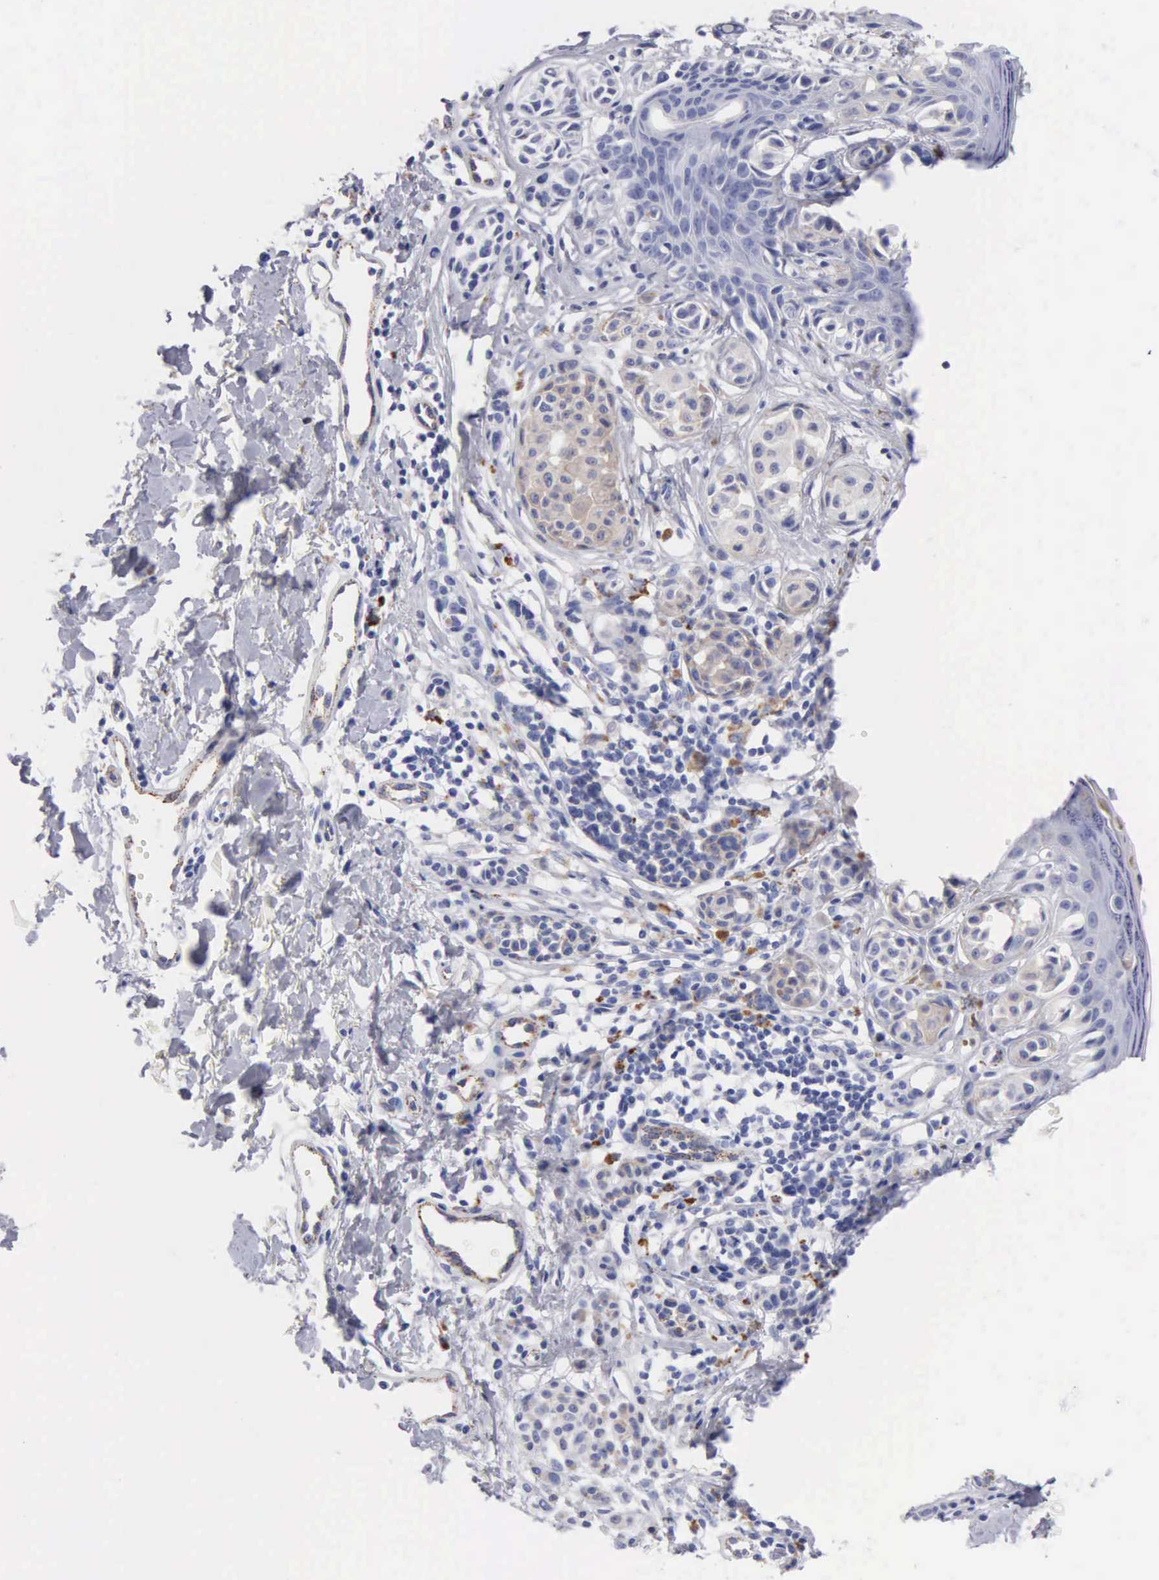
{"staining": {"intensity": "negative", "quantity": "none", "location": "none"}, "tissue": "melanoma", "cell_type": "Tumor cells", "image_type": "cancer", "snomed": [{"axis": "morphology", "description": "Malignant melanoma, NOS"}, {"axis": "topography", "description": "Skin"}], "caption": "Micrograph shows no significant protein expression in tumor cells of melanoma.", "gene": "CTSL", "patient": {"sex": "male", "age": 40}}